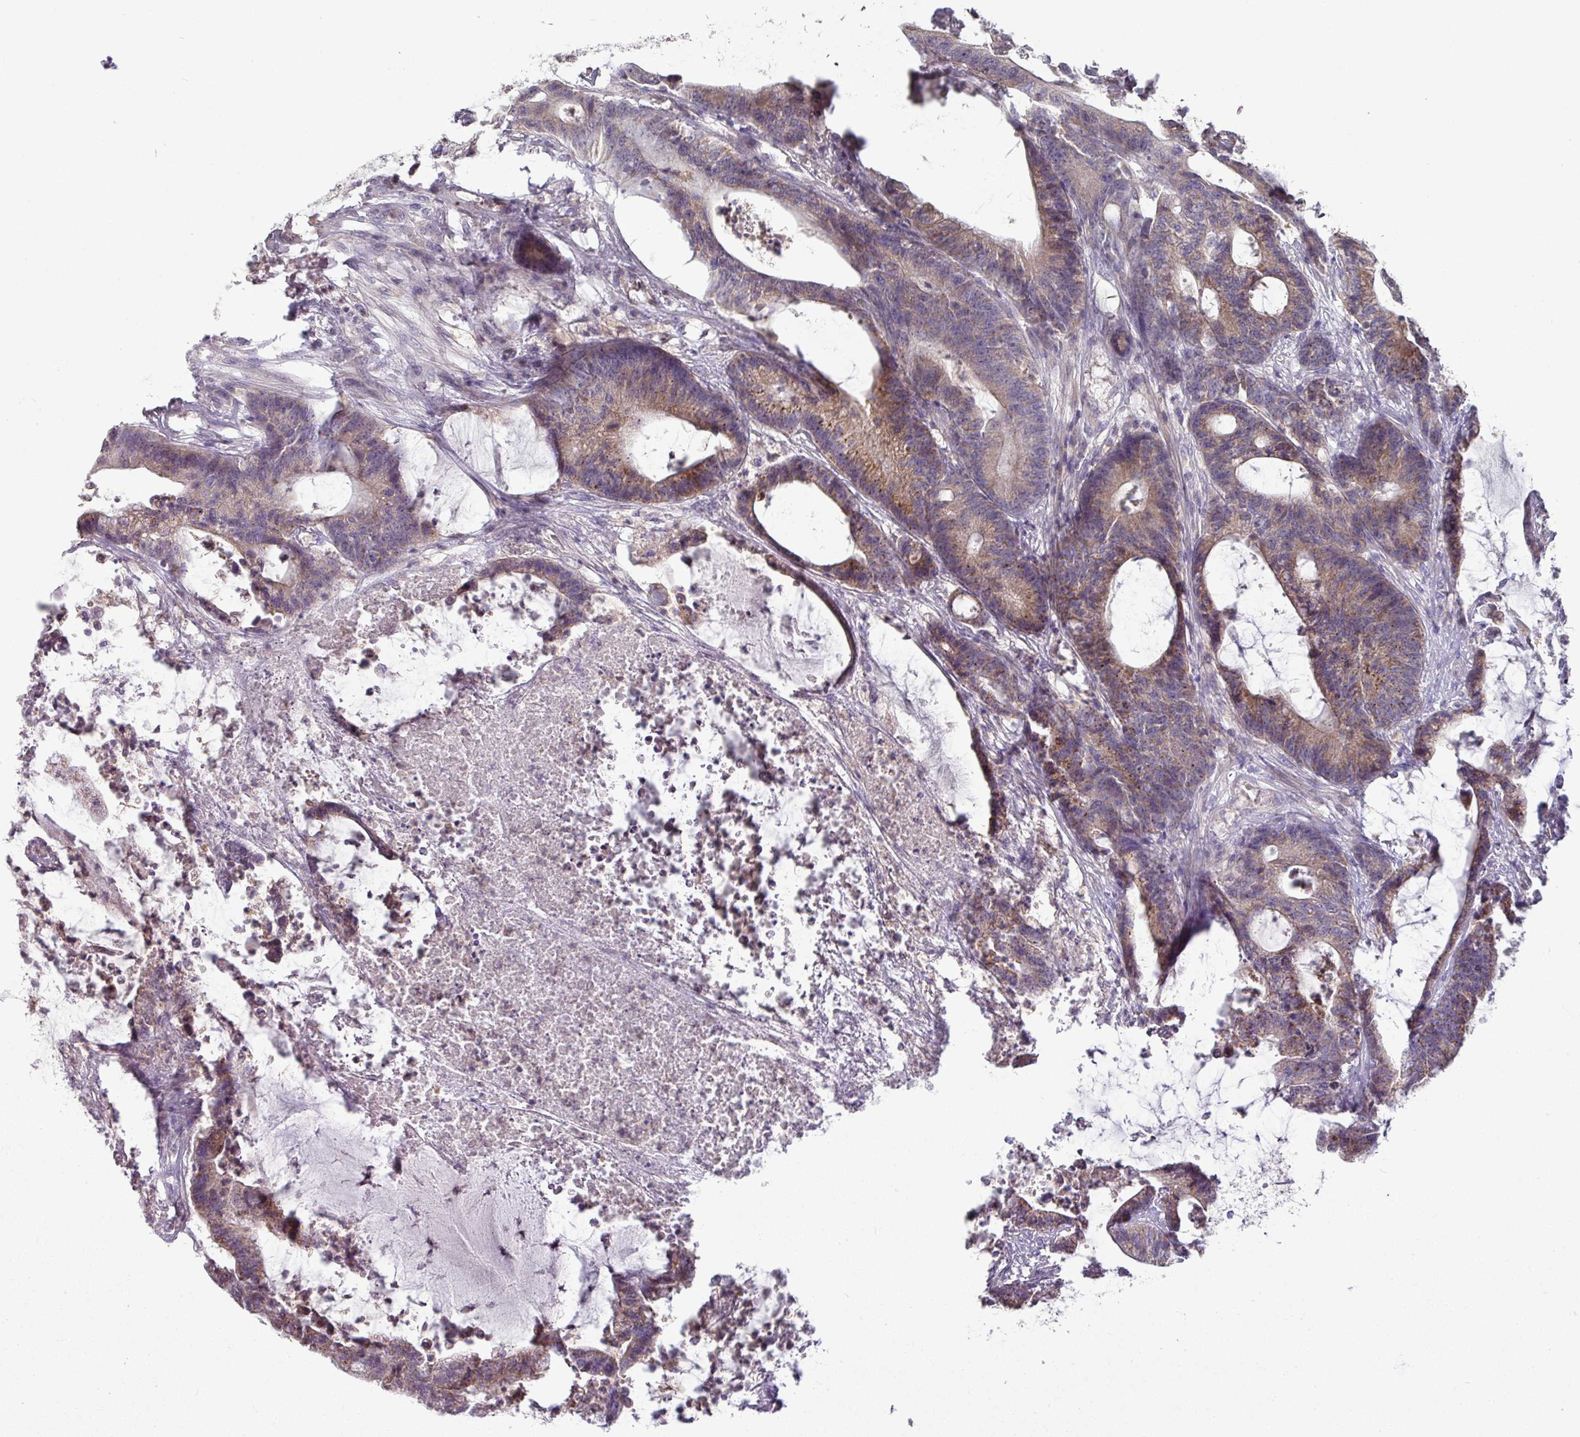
{"staining": {"intensity": "moderate", "quantity": "25%-75%", "location": "cytoplasmic/membranous"}, "tissue": "colorectal cancer", "cell_type": "Tumor cells", "image_type": "cancer", "snomed": [{"axis": "morphology", "description": "Adenocarcinoma, NOS"}, {"axis": "topography", "description": "Colon"}], "caption": "The photomicrograph displays staining of colorectal cancer, revealing moderate cytoplasmic/membranous protein expression (brown color) within tumor cells.", "gene": "TRAPPC1", "patient": {"sex": "female", "age": 84}}